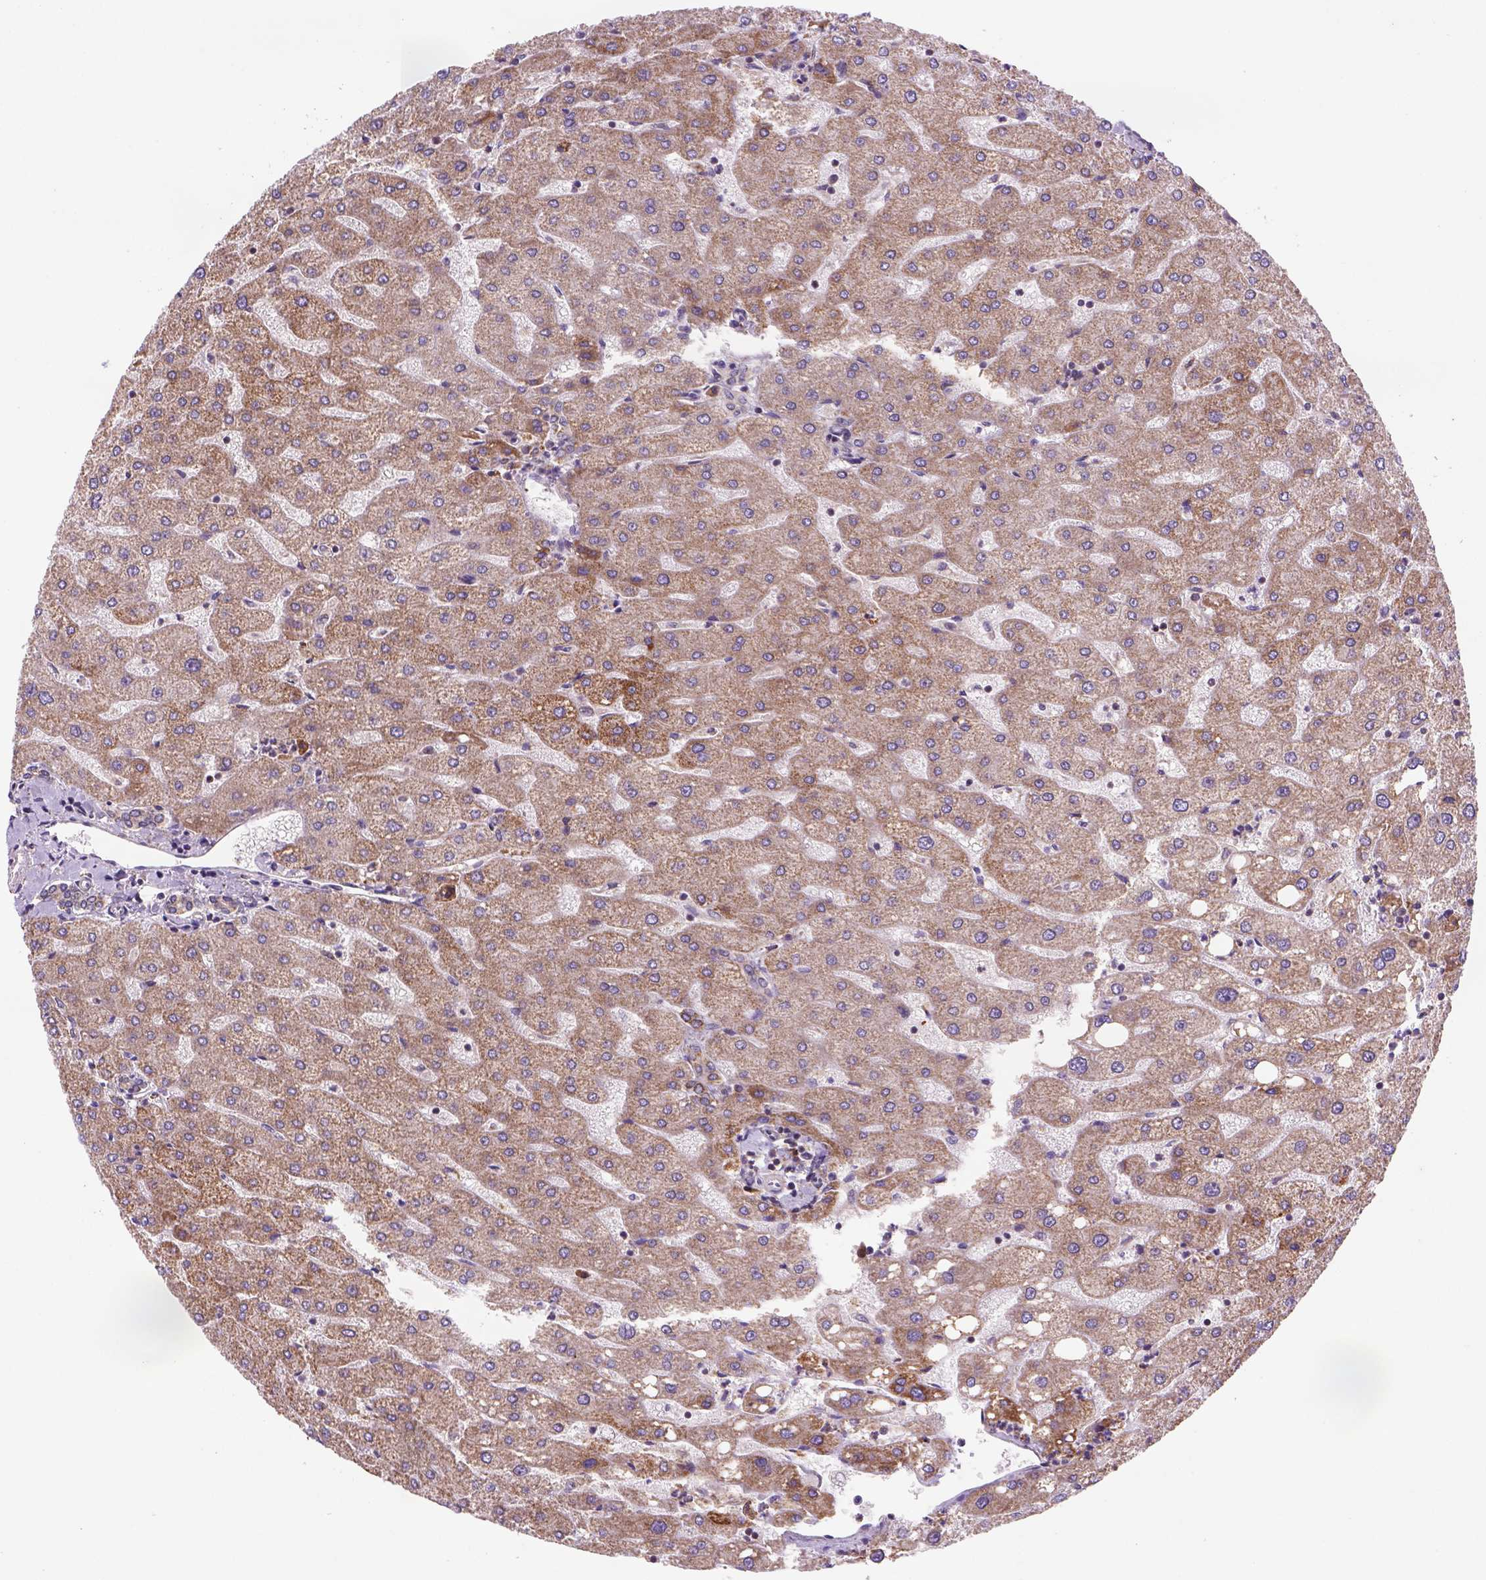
{"staining": {"intensity": "weak", "quantity": "25%-75%", "location": "cytoplasmic/membranous"}, "tissue": "liver", "cell_type": "Cholangiocytes", "image_type": "normal", "snomed": [{"axis": "morphology", "description": "Normal tissue, NOS"}, {"axis": "topography", "description": "Liver"}], "caption": "Immunohistochemical staining of normal liver reveals low levels of weak cytoplasmic/membranous staining in approximately 25%-75% of cholangiocytes.", "gene": "FZD7", "patient": {"sex": "male", "age": 67}}